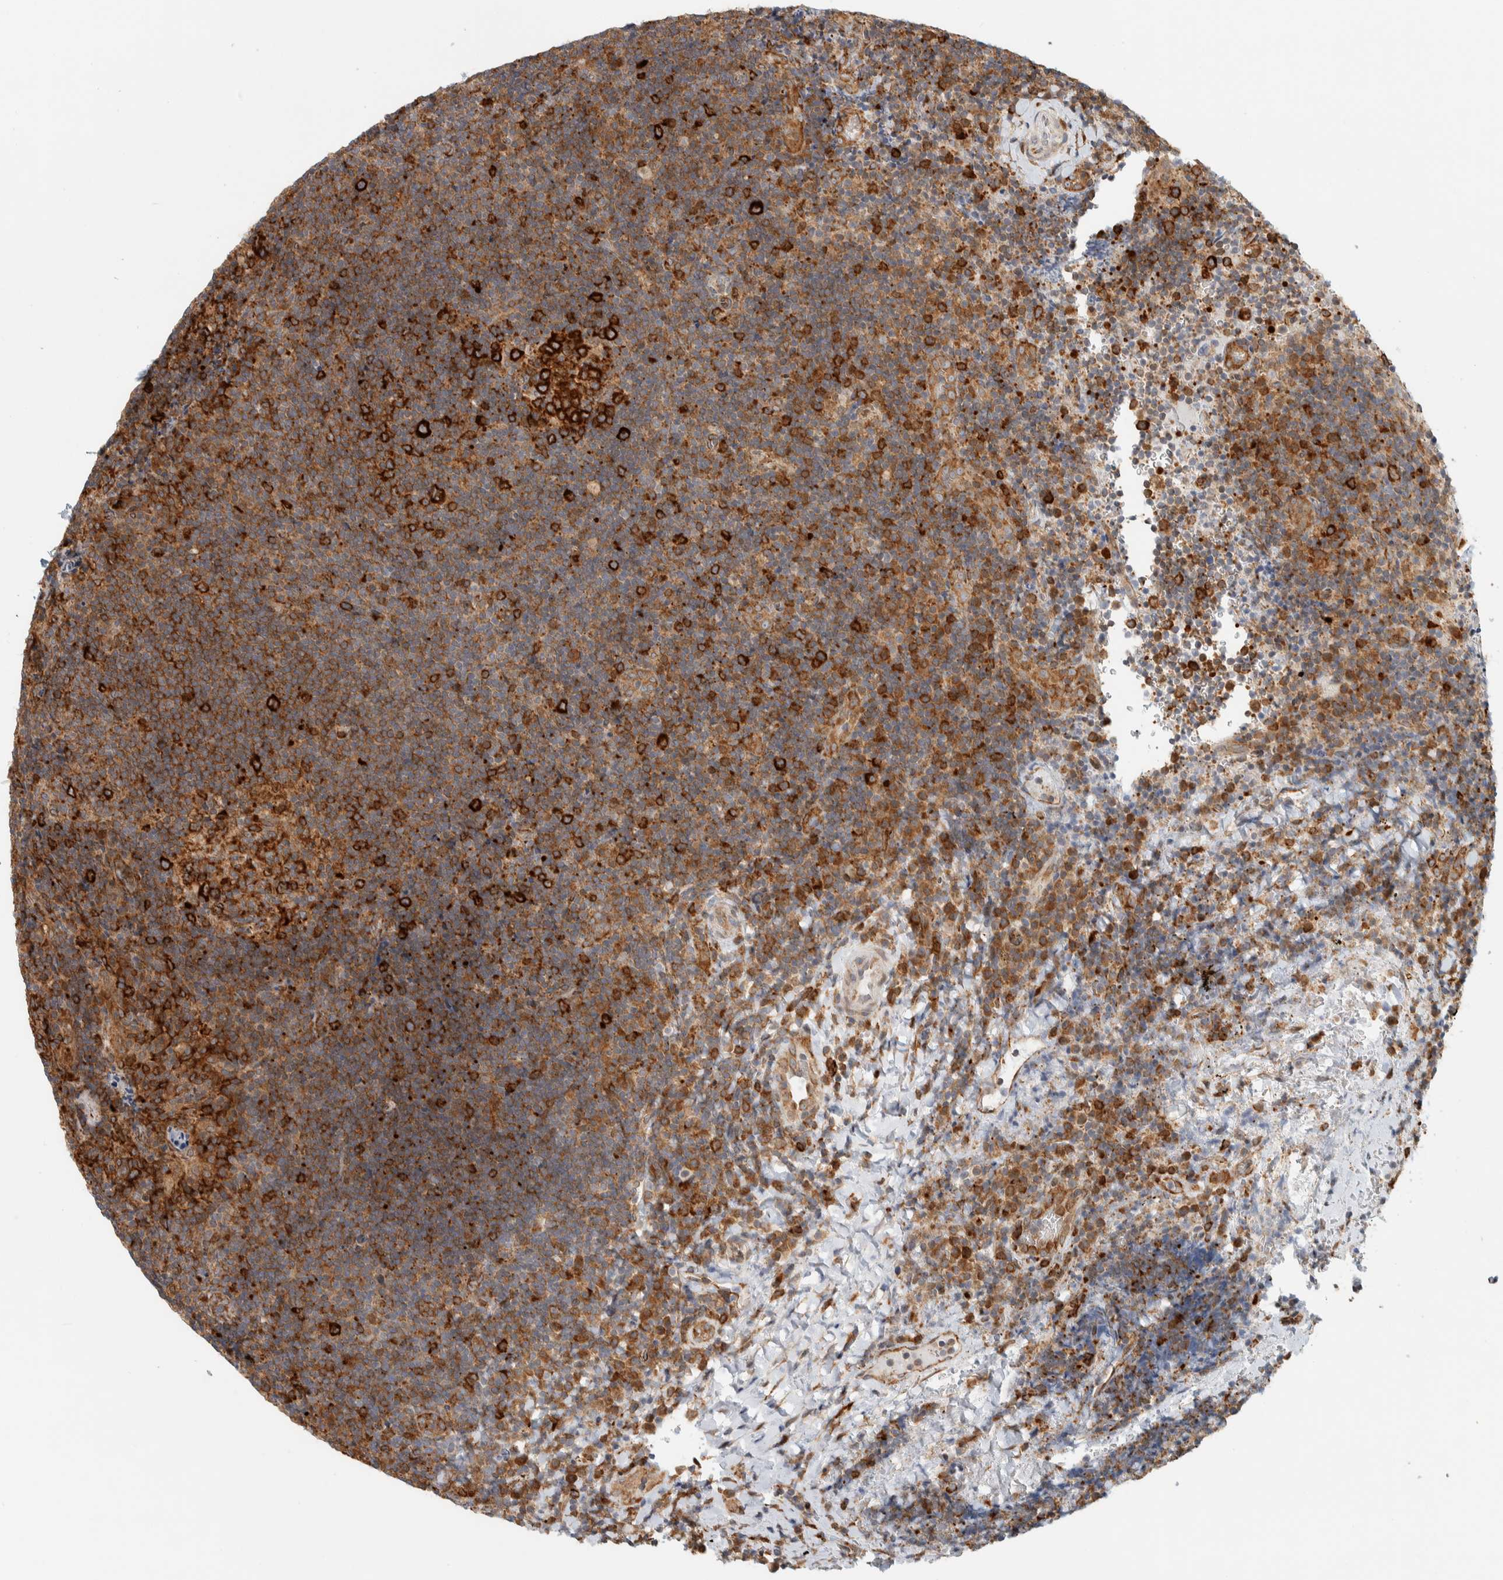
{"staining": {"intensity": "strong", "quantity": ">75%", "location": "cytoplasmic/membranous"}, "tissue": "lymphoma", "cell_type": "Tumor cells", "image_type": "cancer", "snomed": [{"axis": "morphology", "description": "Malignant lymphoma, non-Hodgkin's type, High grade"}, {"axis": "topography", "description": "Tonsil"}], "caption": "A high-resolution histopathology image shows IHC staining of lymphoma, which shows strong cytoplasmic/membranous staining in approximately >75% of tumor cells. (DAB (3,3'-diaminobenzidine) = brown stain, brightfield microscopy at high magnification).", "gene": "LLGL2", "patient": {"sex": "female", "age": 36}}